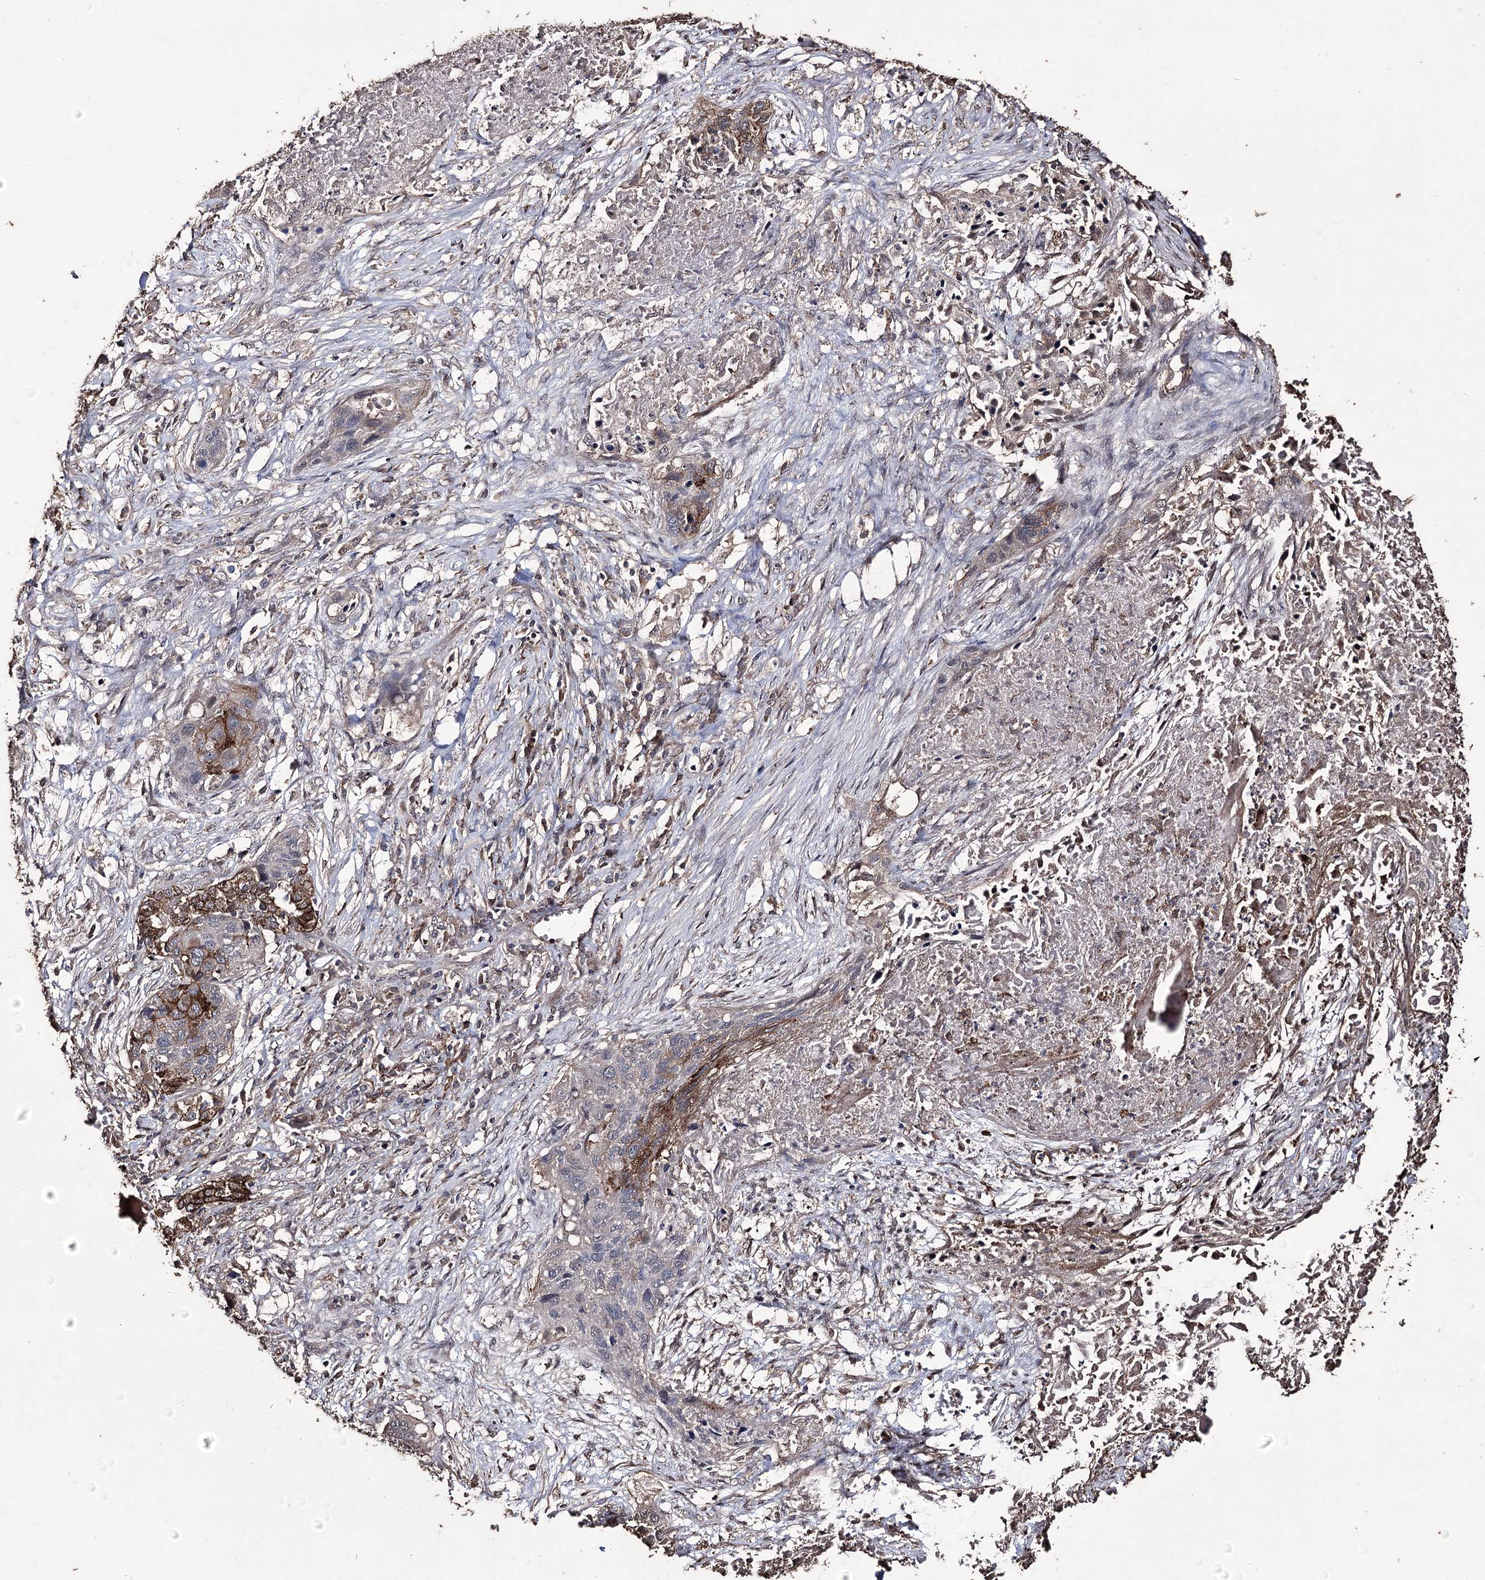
{"staining": {"intensity": "moderate", "quantity": "25%-75%", "location": "cytoplasmic/membranous"}, "tissue": "lung cancer", "cell_type": "Tumor cells", "image_type": "cancer", "snomed": [{"axis": "morphology", "description": "Squamous cell carcinoma, NOS"}, {"axis": "topography", "description": "Lung"}], "caption": "Moderate cytoplasmic/membranous staining for a protein is present in about 25%-75% of tumor cells of squamous cell carcinoma (lung) using immunohistochemistry (IHC).", "gene": "ZNF662", "patient": {"sex": "female", "age": 63}}